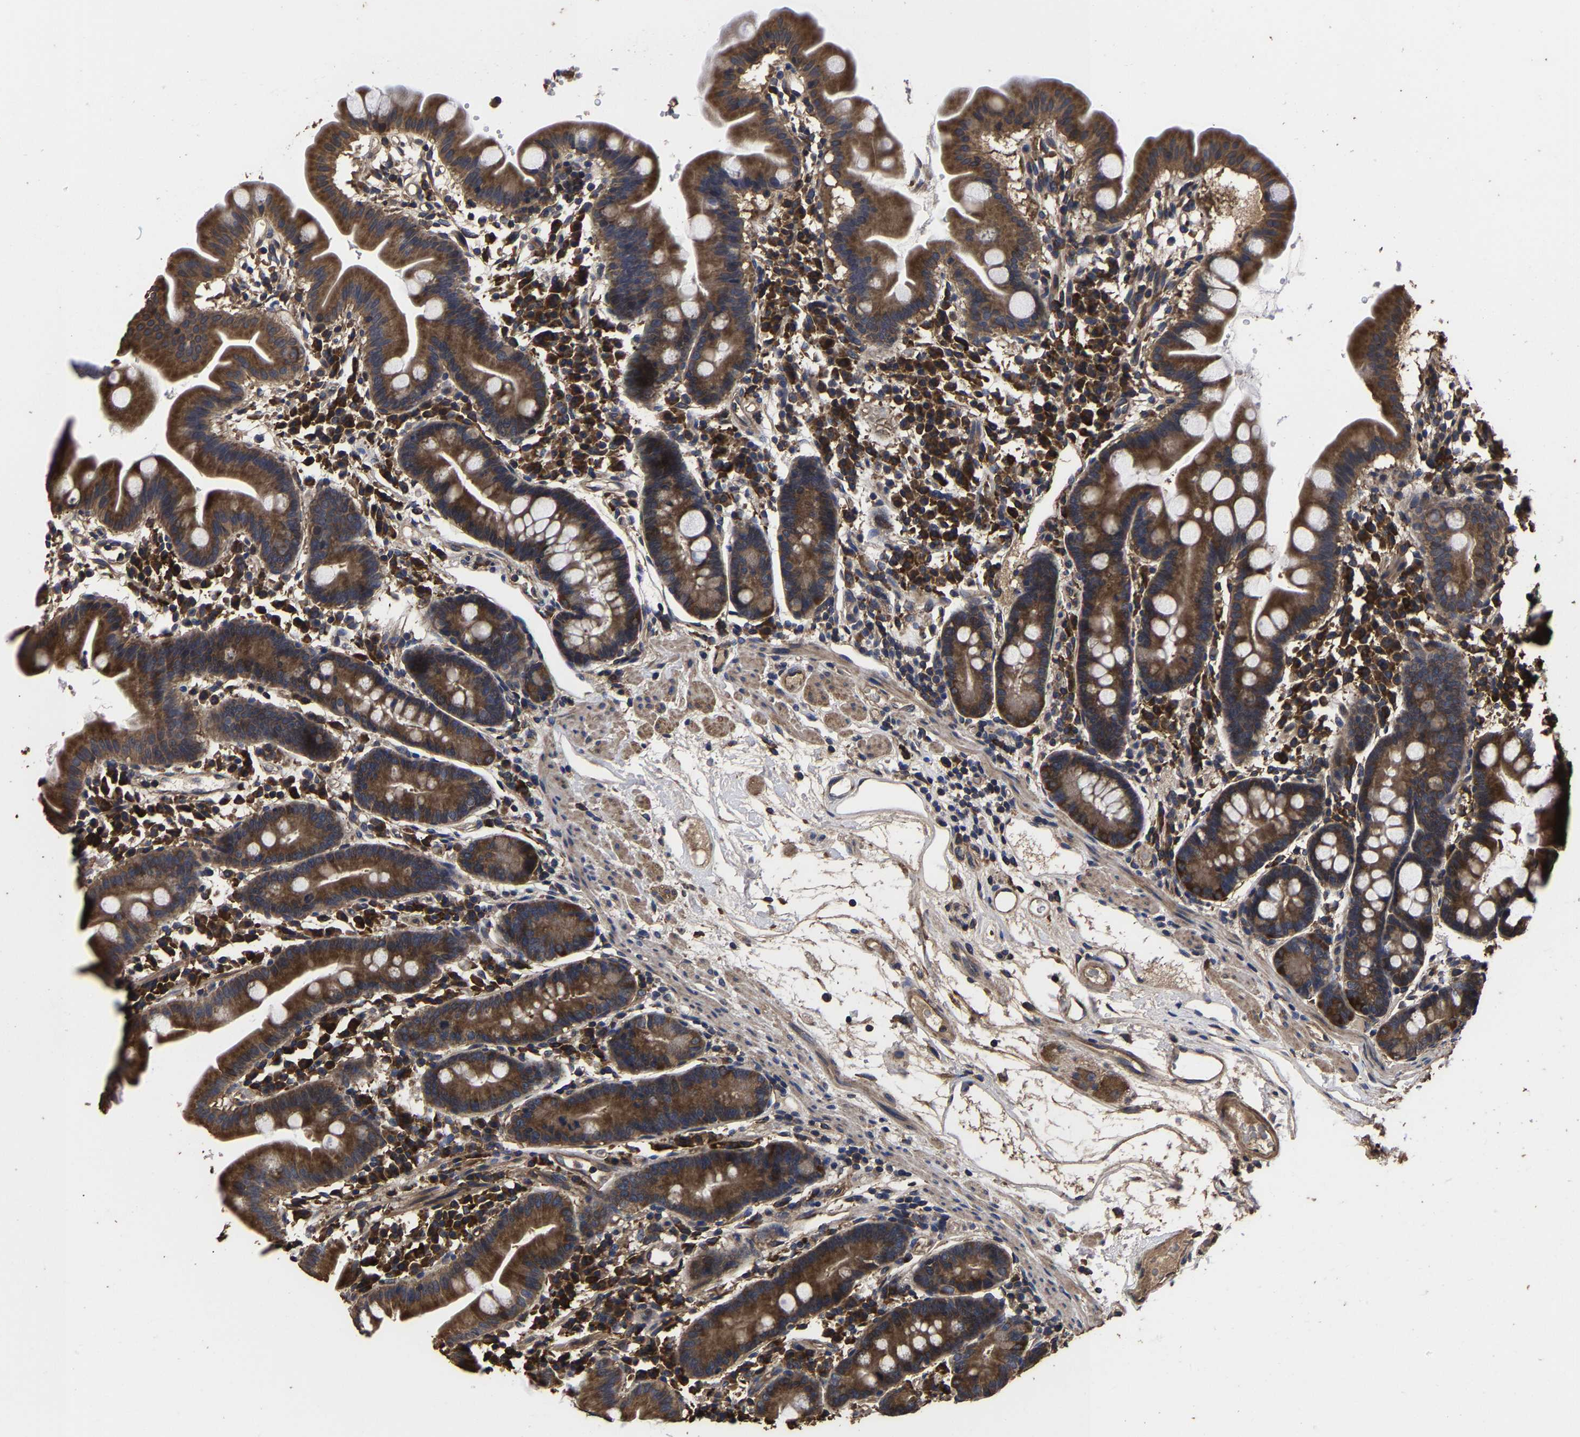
{"staining": {"intensity": "strong", "quantity": ">75%", "location": "cytoplasmic/membranous"}, "tissue": "duodenum", "cell_type": "Glandular cells", "image_type": "normal", "snomed": [{"axis": "morphology", "description": "Normal tissue, NOS"}, {"axis": "topography", "description": "Duodenum"}], "caption": "DAB (3,3'-diaminobenzidine) immunohistochemical staining of normal duodenum demonstrates strong cytoplasmic/membranous protein expression in about >75% of glandular cells.", "gene": "ITCH", "patient": {"sex": "male", "age": 50}}